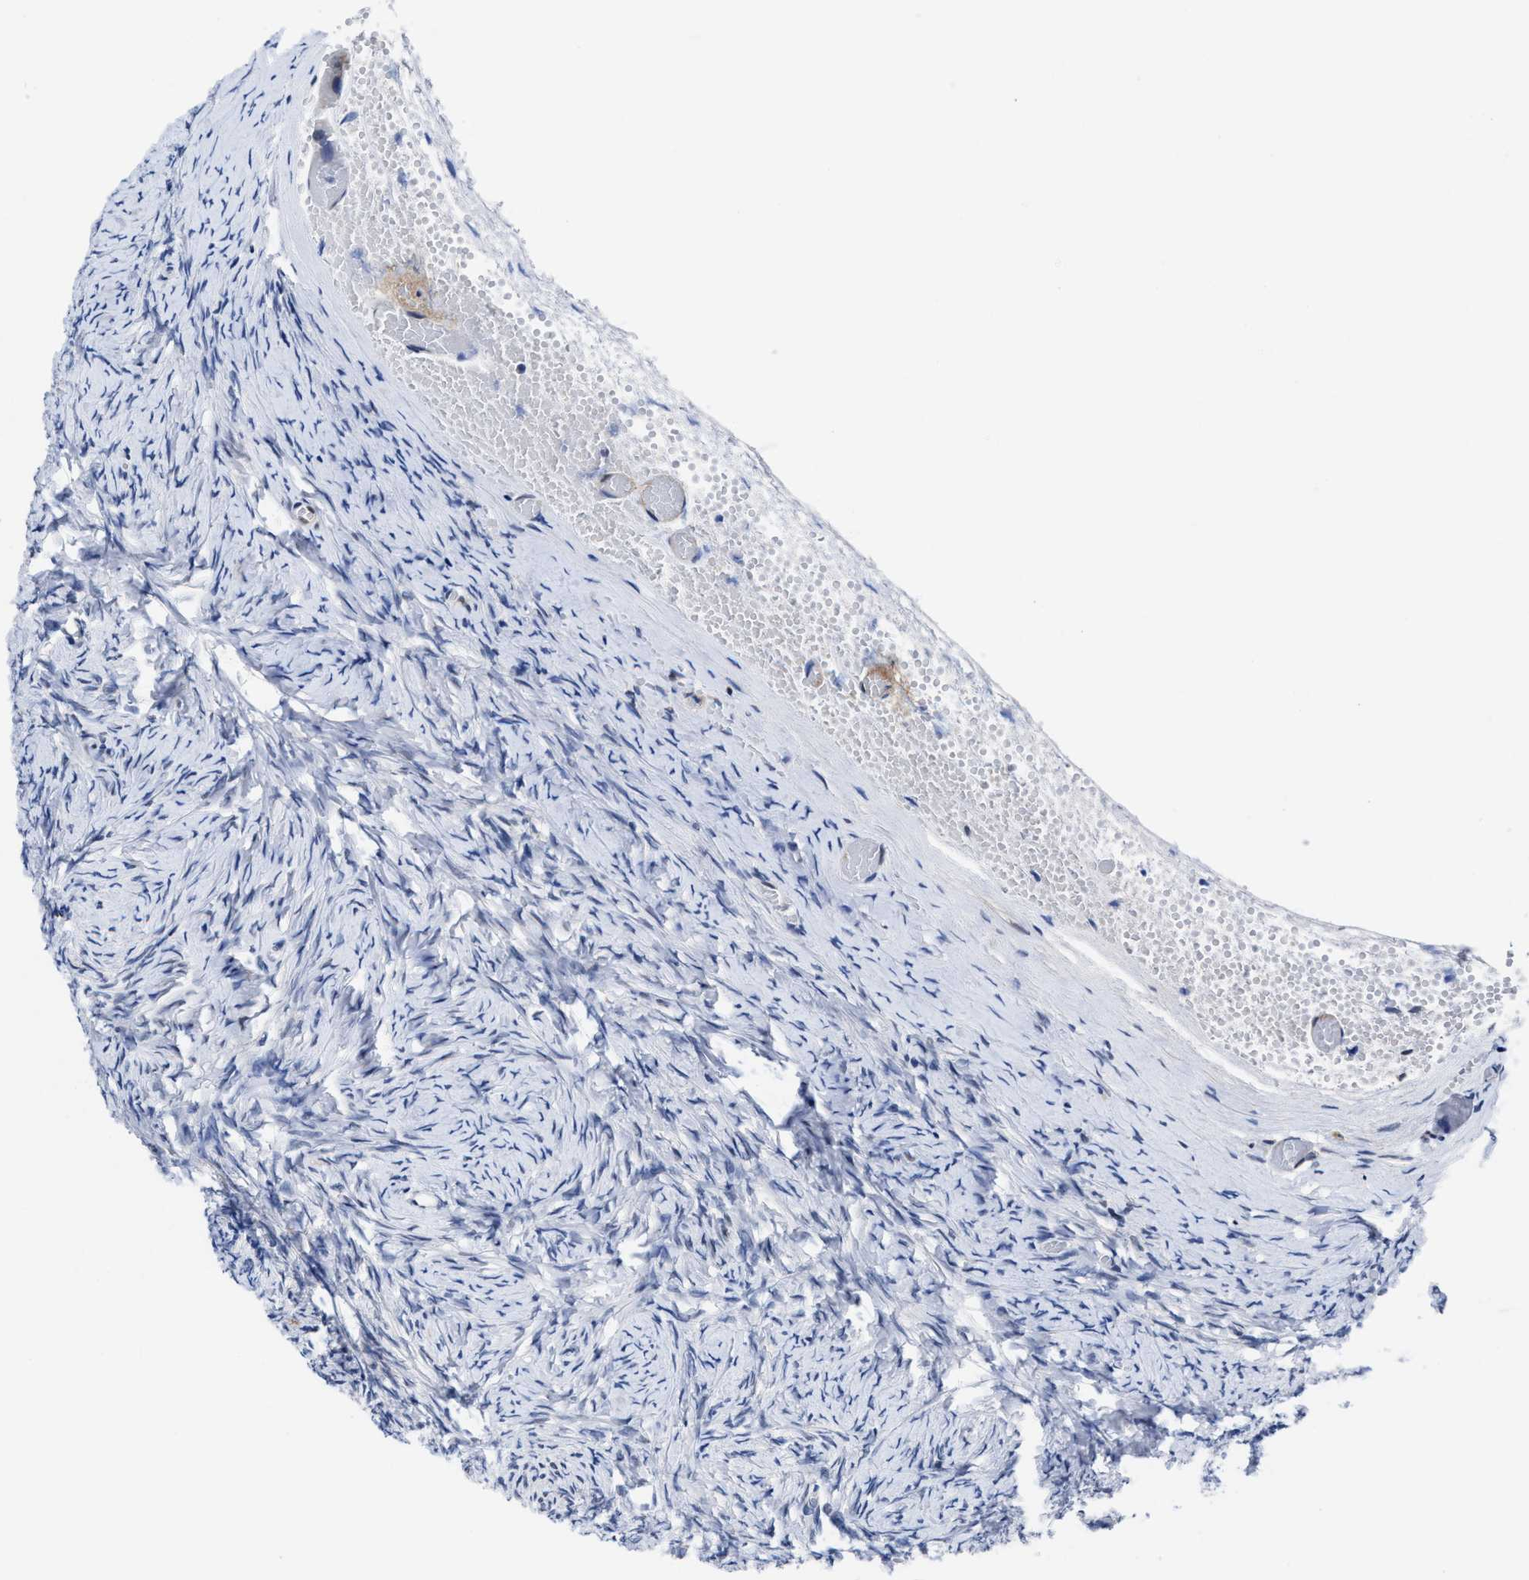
{"staining": {"intensity": "negative", "quantity": "none", "location": "none"}, "tissue": "ovary", "cell_type": "Ovarian stroma cells", "image_type": "normal", "snomed": [{"axis": "morphology", "description": "Normal tissue, NOS"}, {"axis": "topography", "description": "Ovary"}], "caption": "Photomicrograph shows no significant protein staining in ovarian stroma cells of unremarkable ovary.", "gene": "ACLY", "patient": {"sex": "female", "age": 27}}